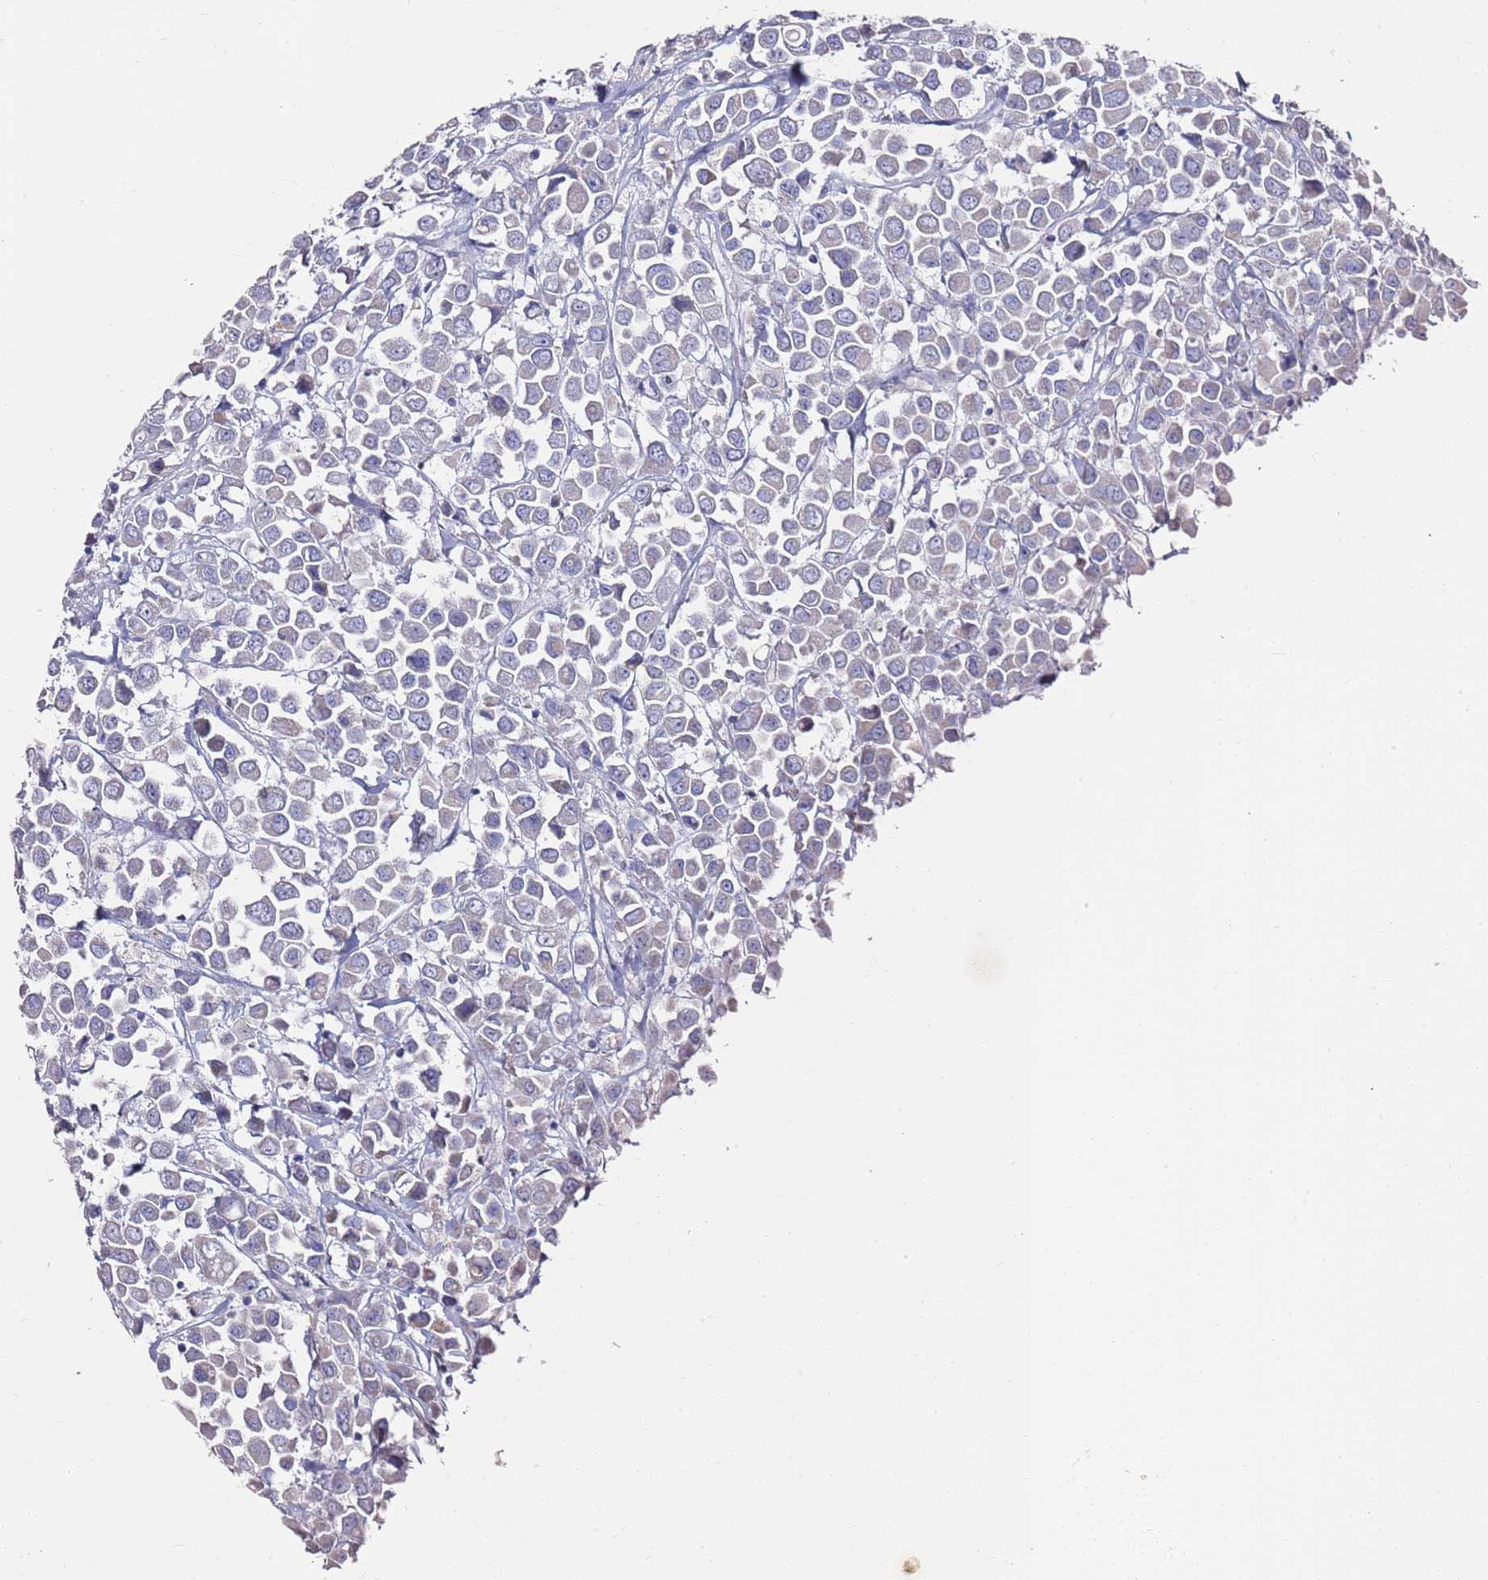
{"staining": {"intensity": "negative", "quantity": "none", "location": "none"}, "tissue": "breast cancer", "cell_type": "Tumor cells", "image_type": "cancer", "snomed": [{"axis": "morphology", "description": "Duct carcinoma"}, {"axis": "topography", "description": "Breast"}], "caption": "The photomicrograph reveals no staining of tumor cells in infiltrating ductal carcinoma (breast). Brightfield microscopy of IHC stained with DAB (brown) and hematoxylin (blue), captured at high magnification.", "gene": "MYBPC3", "patient": {"sex": "female", "age": 61}}